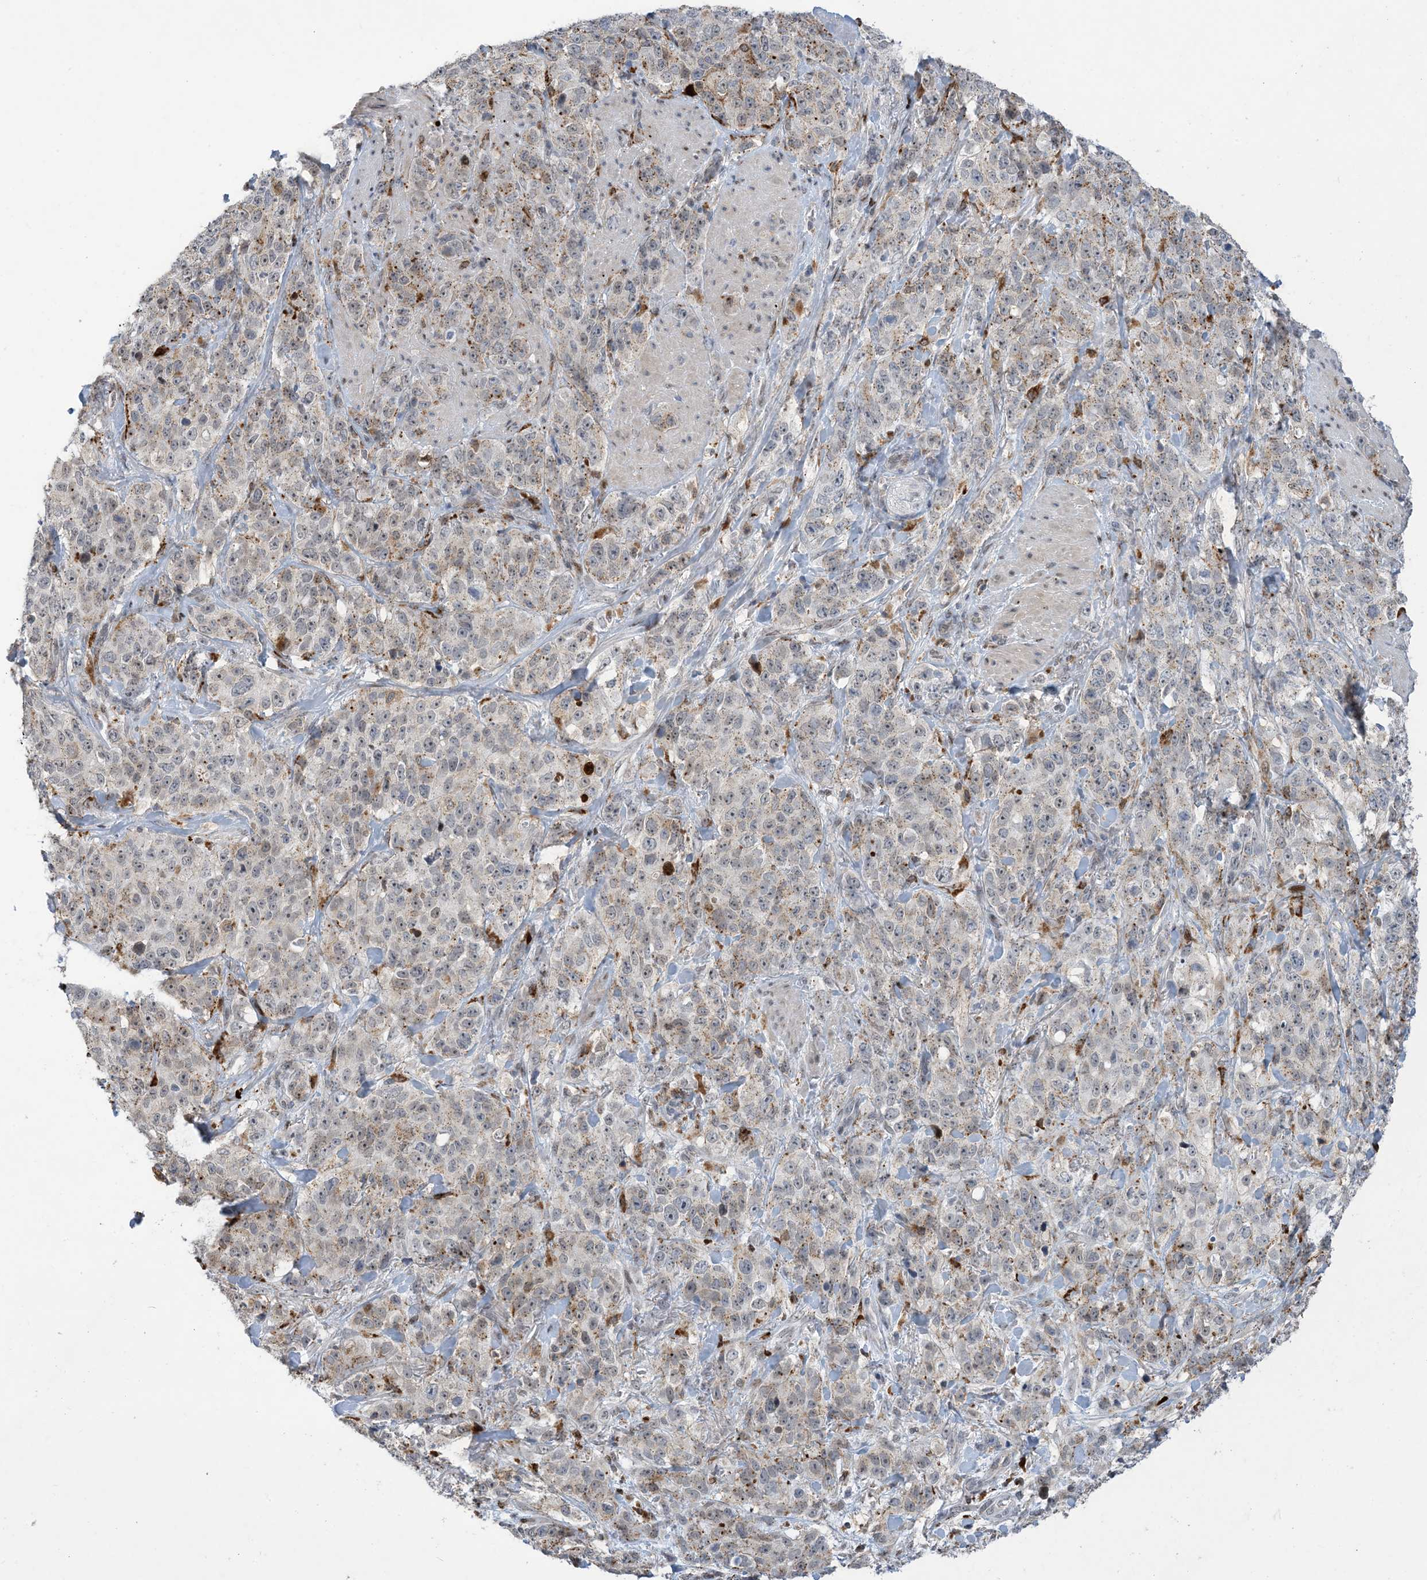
{"staining": {"intensity": "weak", "quantity": "<25%", "location": "cytoplasmic/membranous"}, "tissue": "stomach cancer", "cell_type": "Tumor cells", "image_type": "cancer", "snomed": [{"axis": "morphology", "description": "Adenocarcinoma, NOS"}, {"axis": "topography", "description": "Stomach"}], "caption": "A micrograph of human stomach adenocarcinoma is negative for staining in tumor cells. (Brightfield microscopy of DAB IHC at high magnification).", "gene": "SLC25A53", "patient": {"sex": "male", "age": 48}}